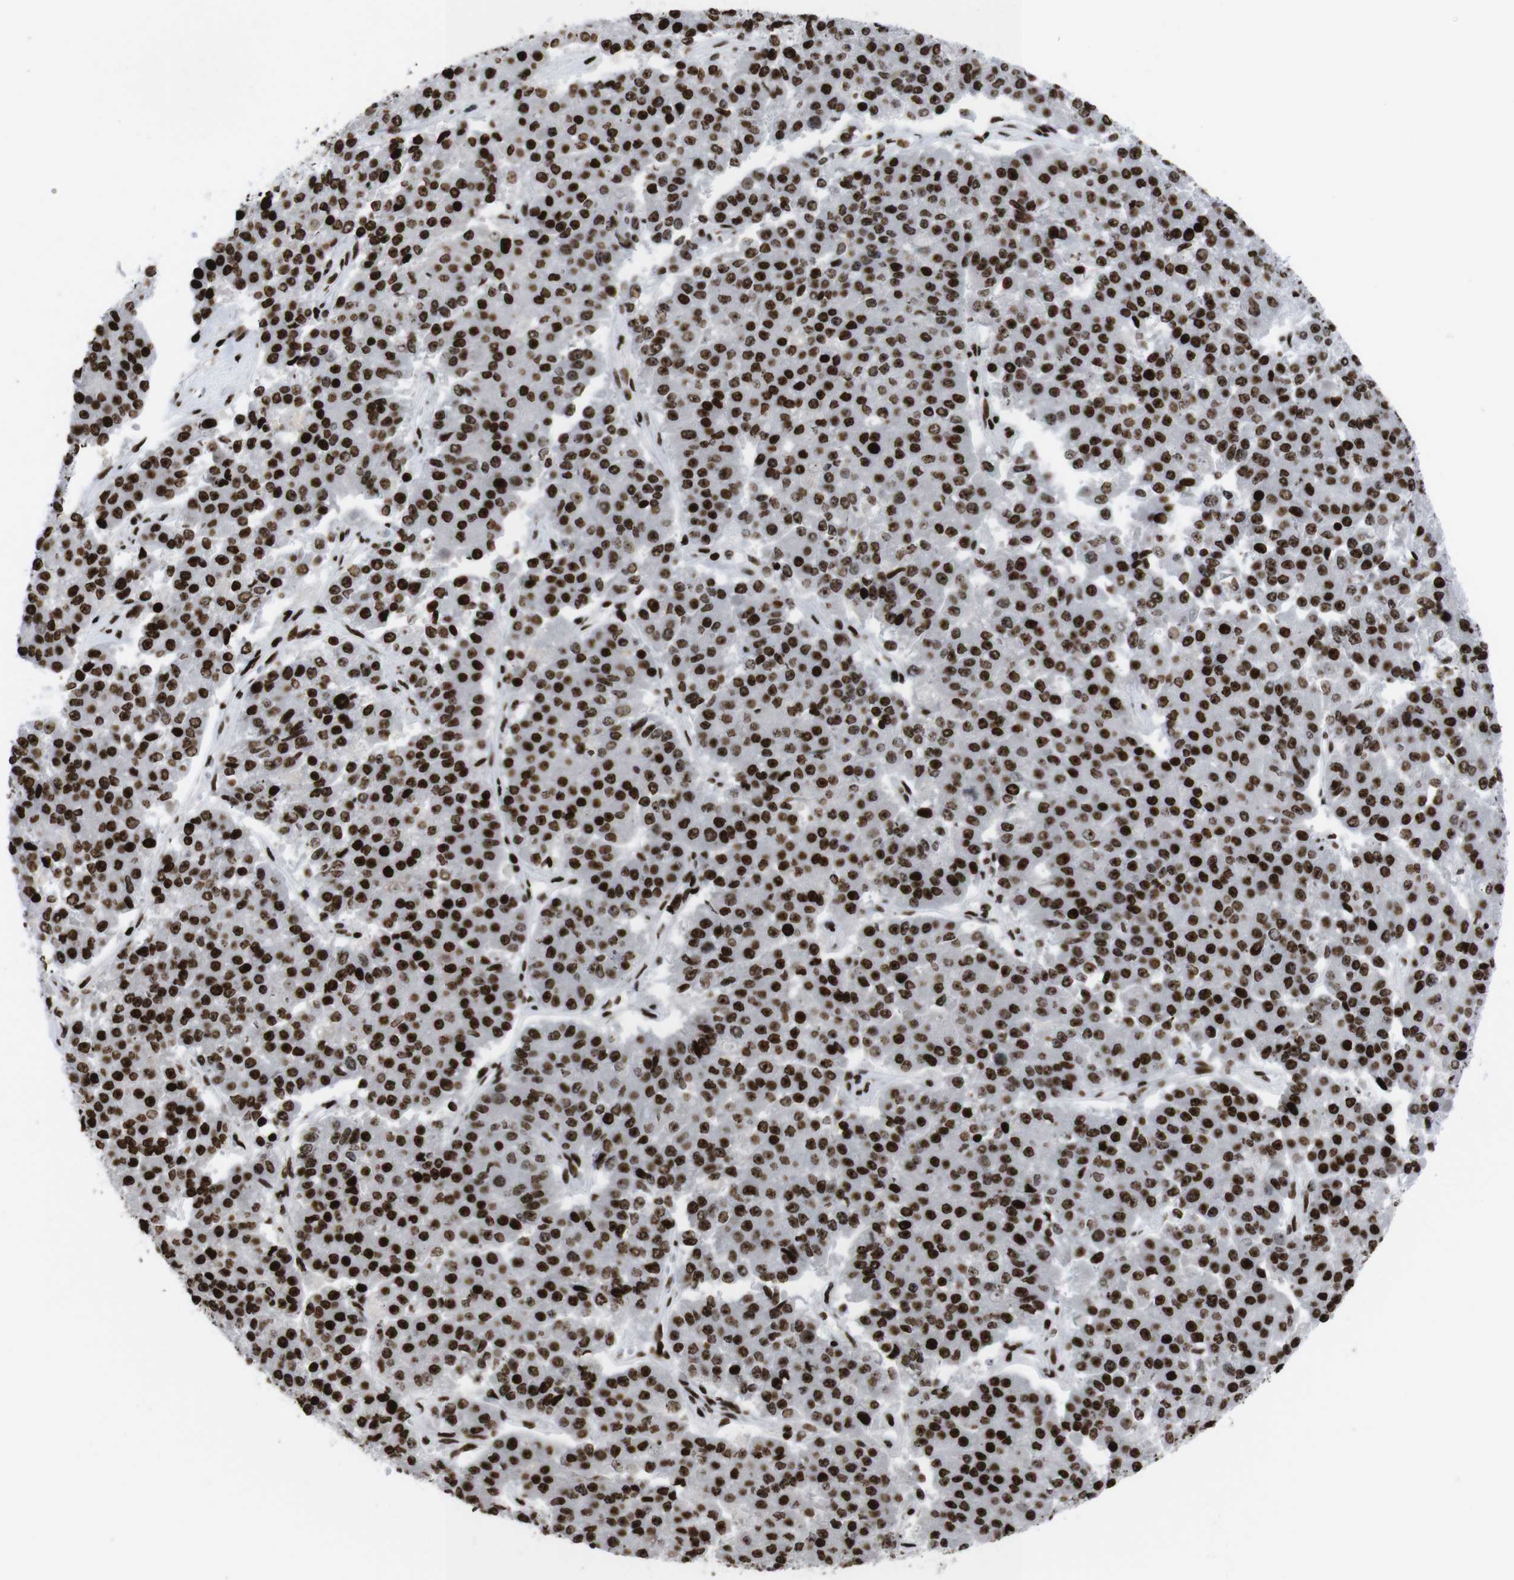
{"staining": {"intensity": "strong", "quantity": ">75%", "location": "nuclear"}, "tissue": "pancreatic cancer", "cell_type": "Tumor cells", "image_type": "cancer", "snomed": [{"axis": "morphology", "description": "Adenocarcinoma, NOS"}, {"axis": "topography", "description": "Pancreas"}], "caption": "DAB (3,3'-diaminobenzidine) immunohistochemical staining of pancreatic adenocarcinoma shows strong nuclear protein positivity in approximately >75% of tumor cells.", "gene": "H1-4", "patient": {"sex": "male", "age": 50}}